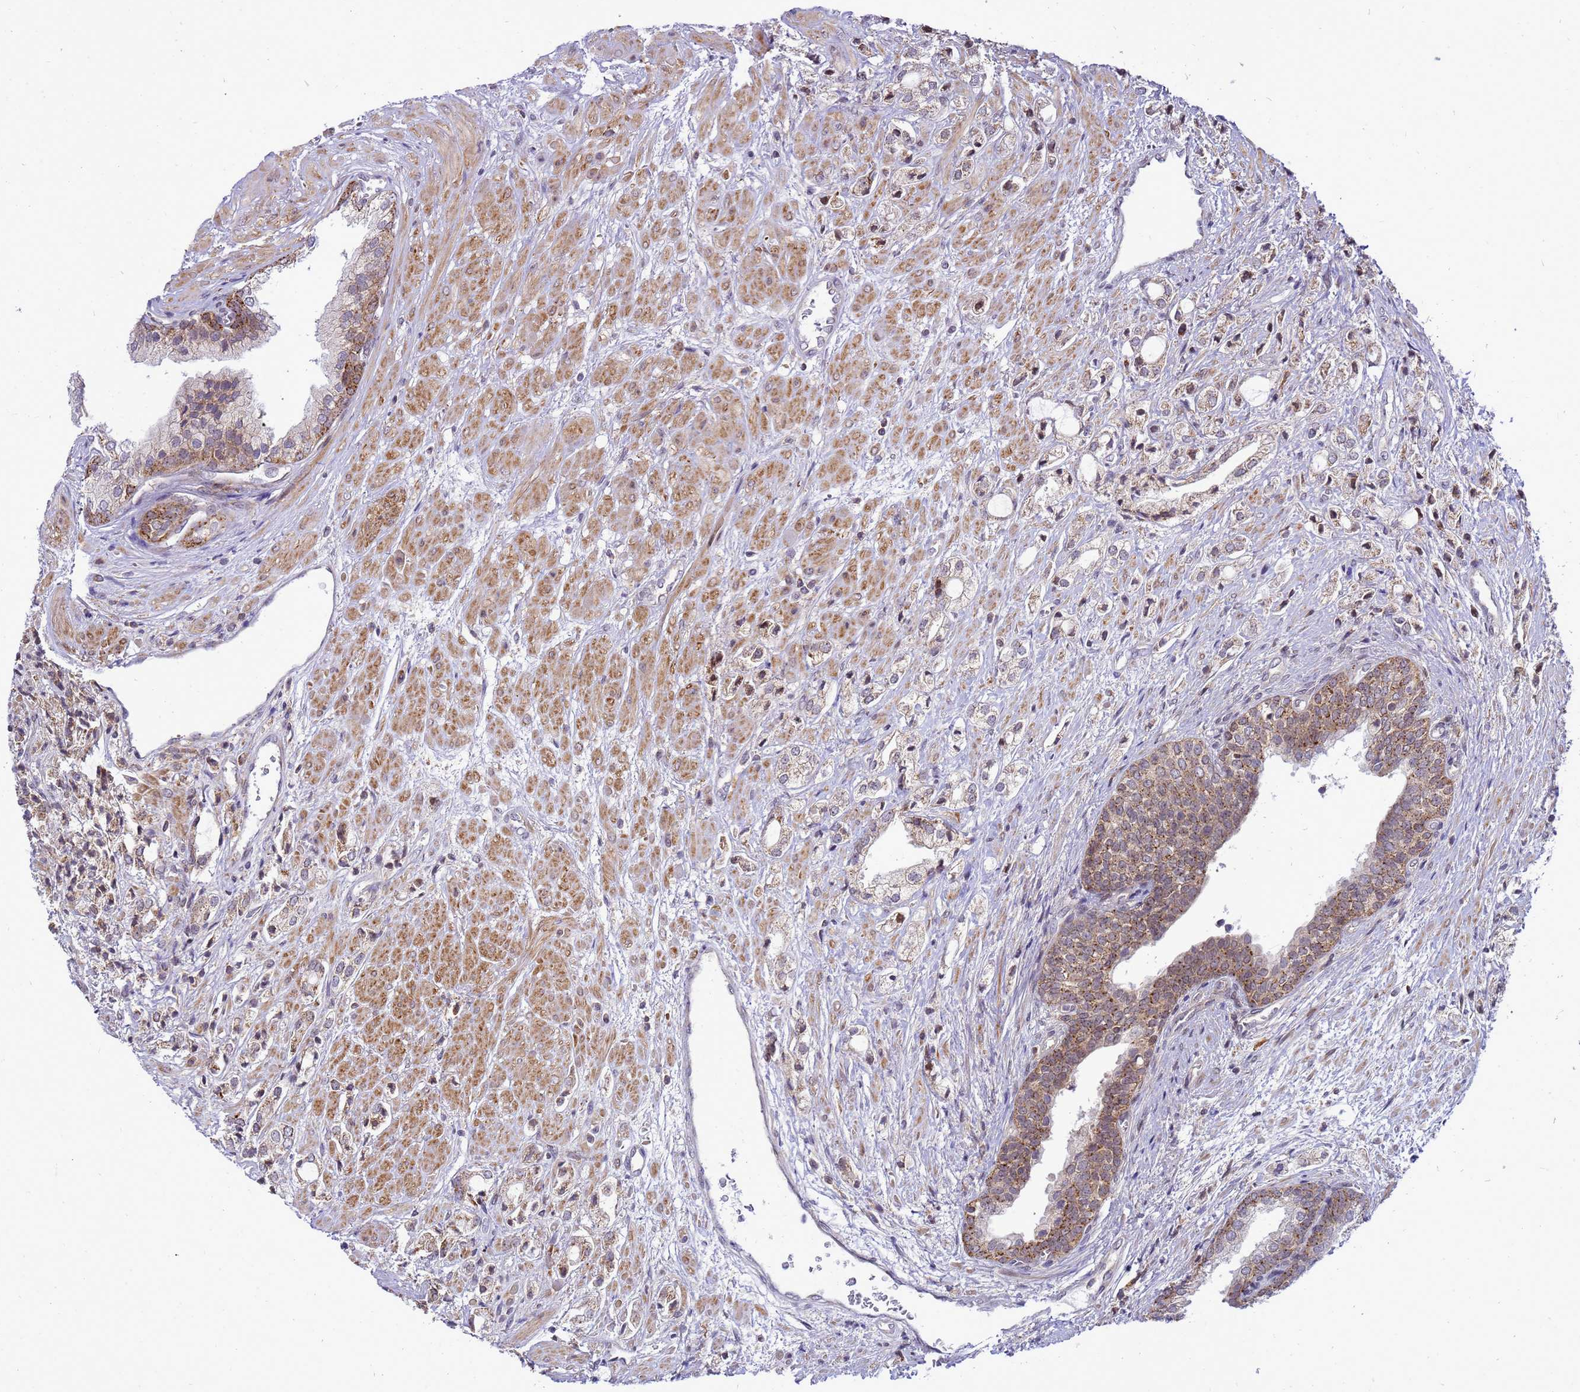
{"staining": {"intensity": "weak", "quantity": ">75%", "location": "cytoplasmic/membranous"}, "tissue": "prostate cancer", "cell_type": "Tumor cells", "image_type": "cancer", "snomed": [{"axis": "morphology", "description": "Adenocarcinoma, High grade"}, {"axis": "topography", "description": "Prostate"}], "caption": "Immunohistochemical staining of human prostate cancer (adenocarcinoma (high-grade)) displays weak cytoplasmic/membranous protein staining in approximately >75% of tumor cells. Using DAB (3,3'-diaminobenzidine) (brown) and hematoxylin (blue) stains, captured at high magnification using brightfield microscopy.", "gene": "C12orf43", "patient": {"sex": "male", "age": 50}}